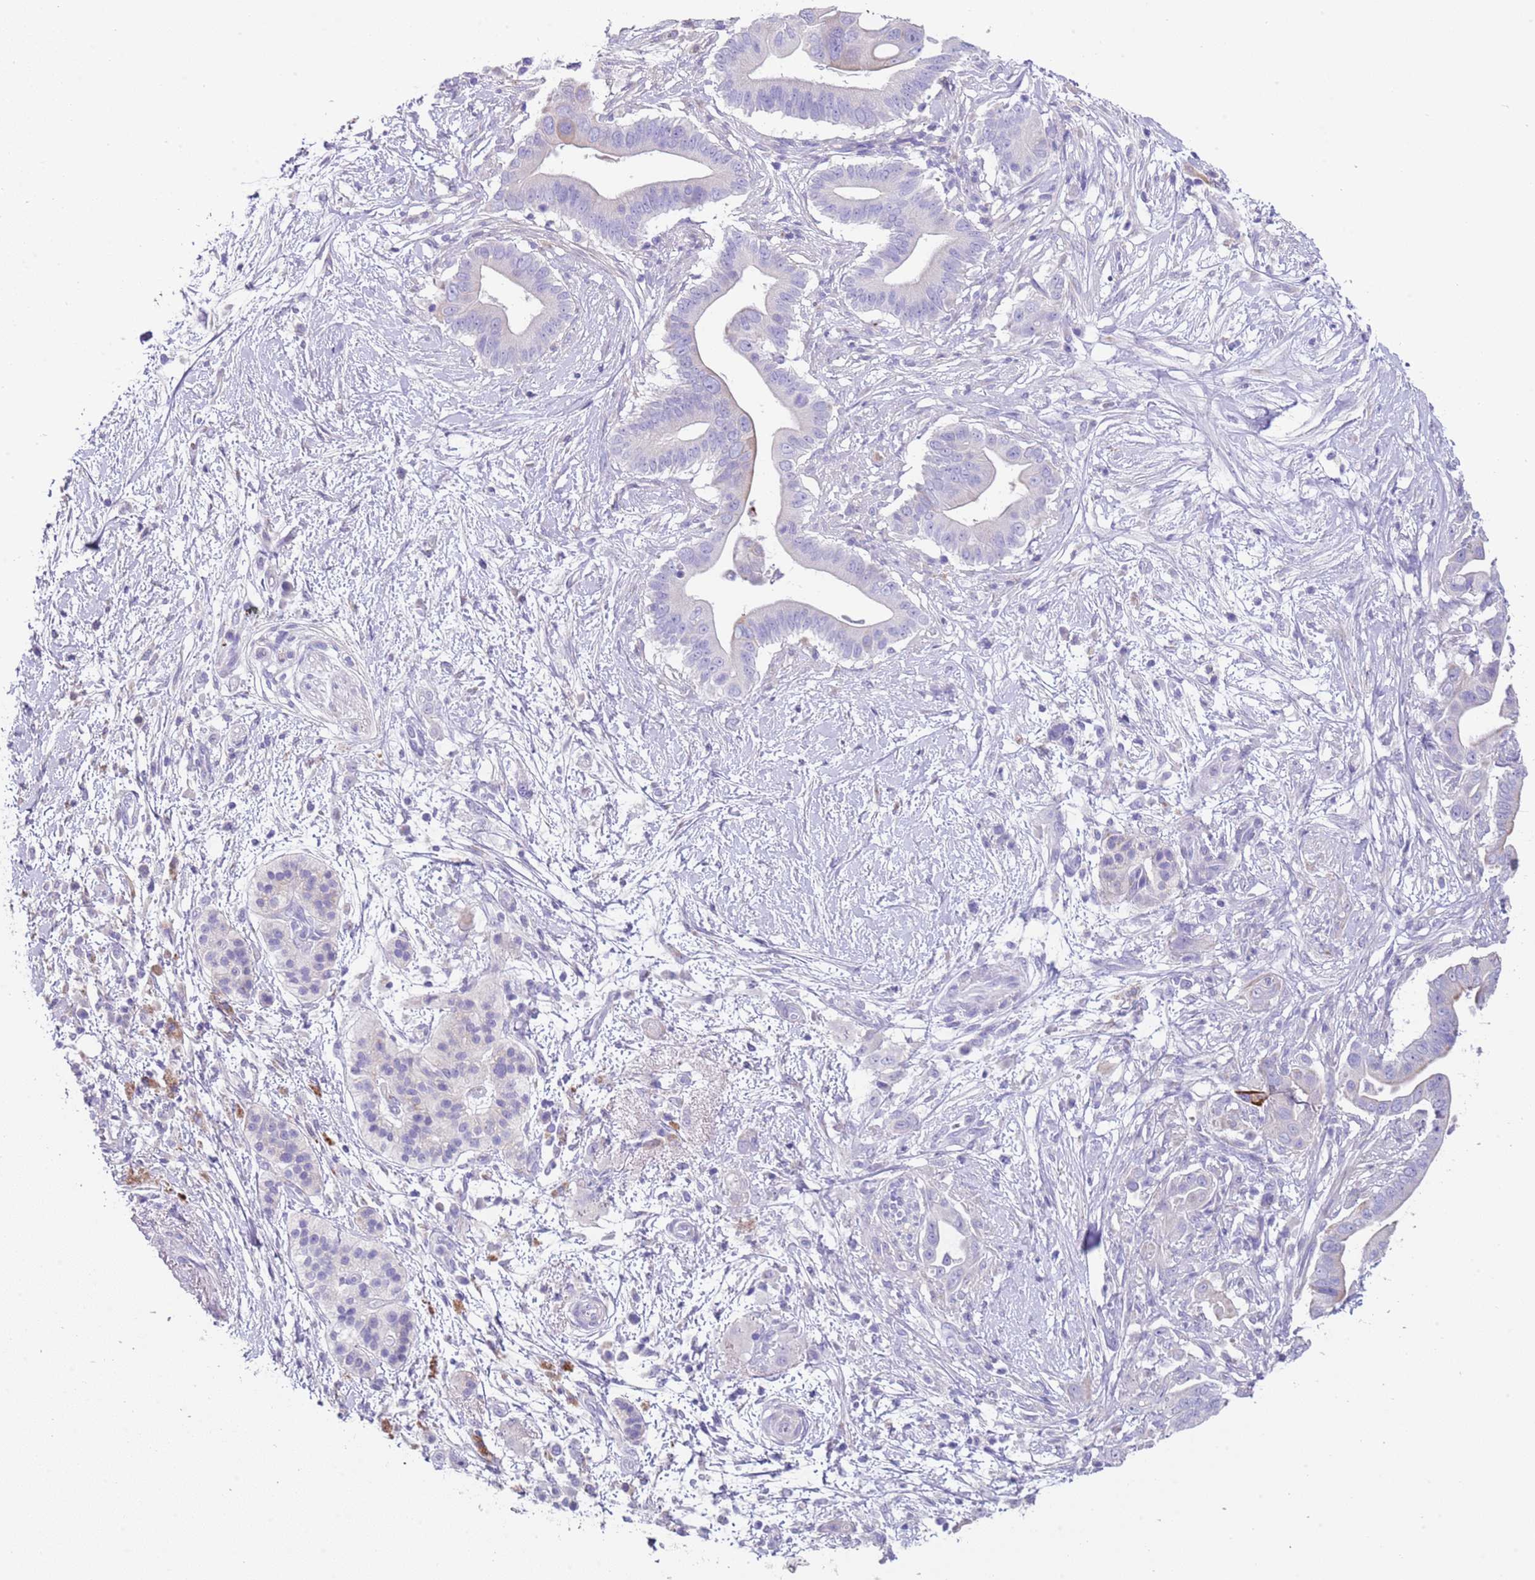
{"staining": {"intensity": "negative", "quantity": "none", "location": "none"}, "tissue": "pancreatic cancer", "cell_type": "Tumor cells", "image_type": "cancer", "snomed": [{"axis": "morphology", "description": "Adenocarcinoma, NOS"}, {"axis": "topography", "description": "Pancreas"}], "caption": "This is an immunohistochemistry (IHC) histopathology image of adenocarcinoma (pancreatic). There is no staining in tumor cells.", "gene": "ABHD17C", "patient": {"sex": "male", "age": 68}}